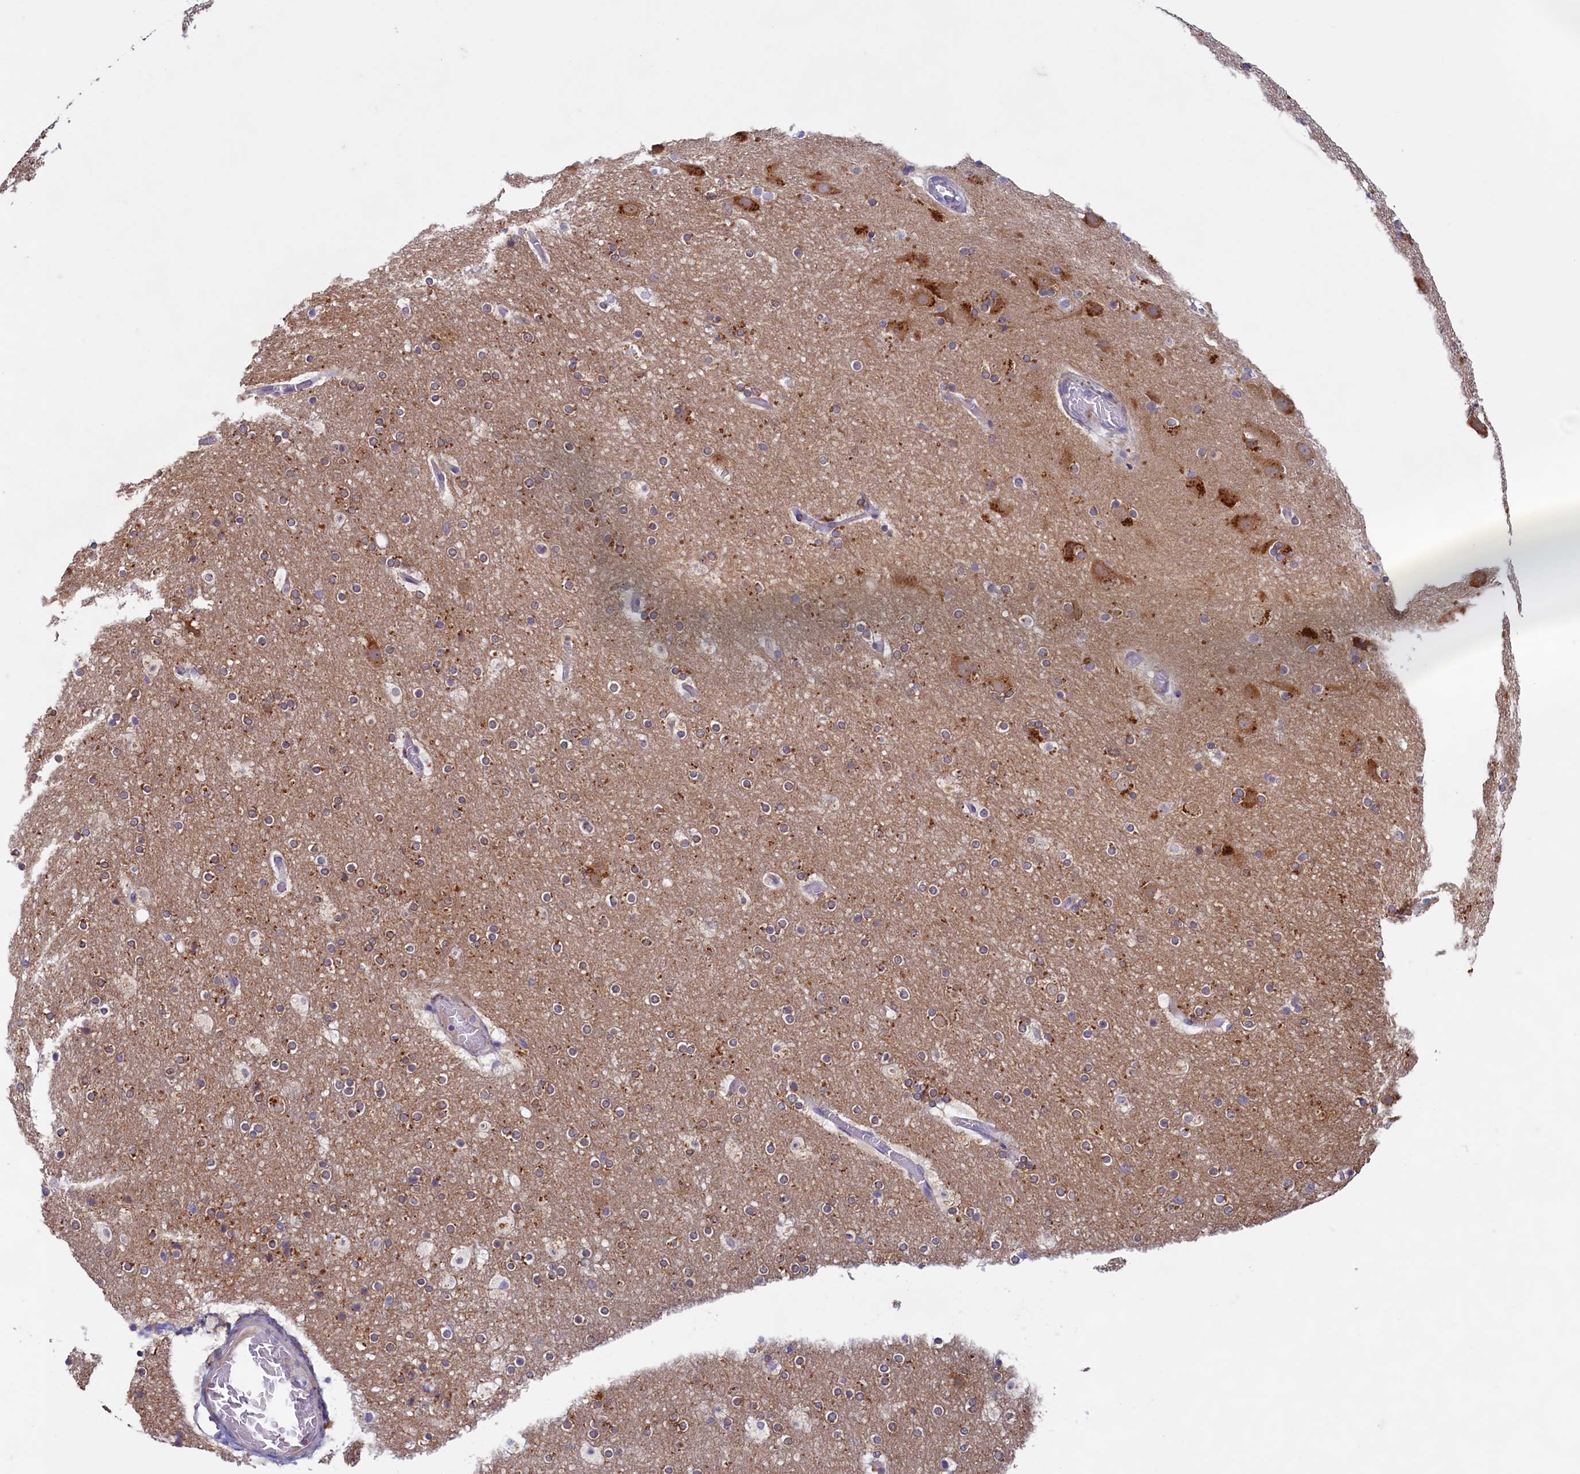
{"staining": {"intensity": "negative", "quantity": "none", "location": "none"}, "tissue": "cerebral cortex", "cell_type": "Endothelial cells", "image_type": "normal", "snomed": [{"axis": "morphology", "description": "Normal tissue, NOS"}, {"axis": "topography", "description": "Cerebral cortex"}], "caption": "Image shows no significant protein expression in endothelial cells of benign cerebral cortex. (Brightfield microscopy of DAB (3,3'-diaminobenzidine) immunohistochemistry (IHC) at high magnification).", "gene": "MAP1LC3A", "patient": {"sex": "male", "age": 57}}